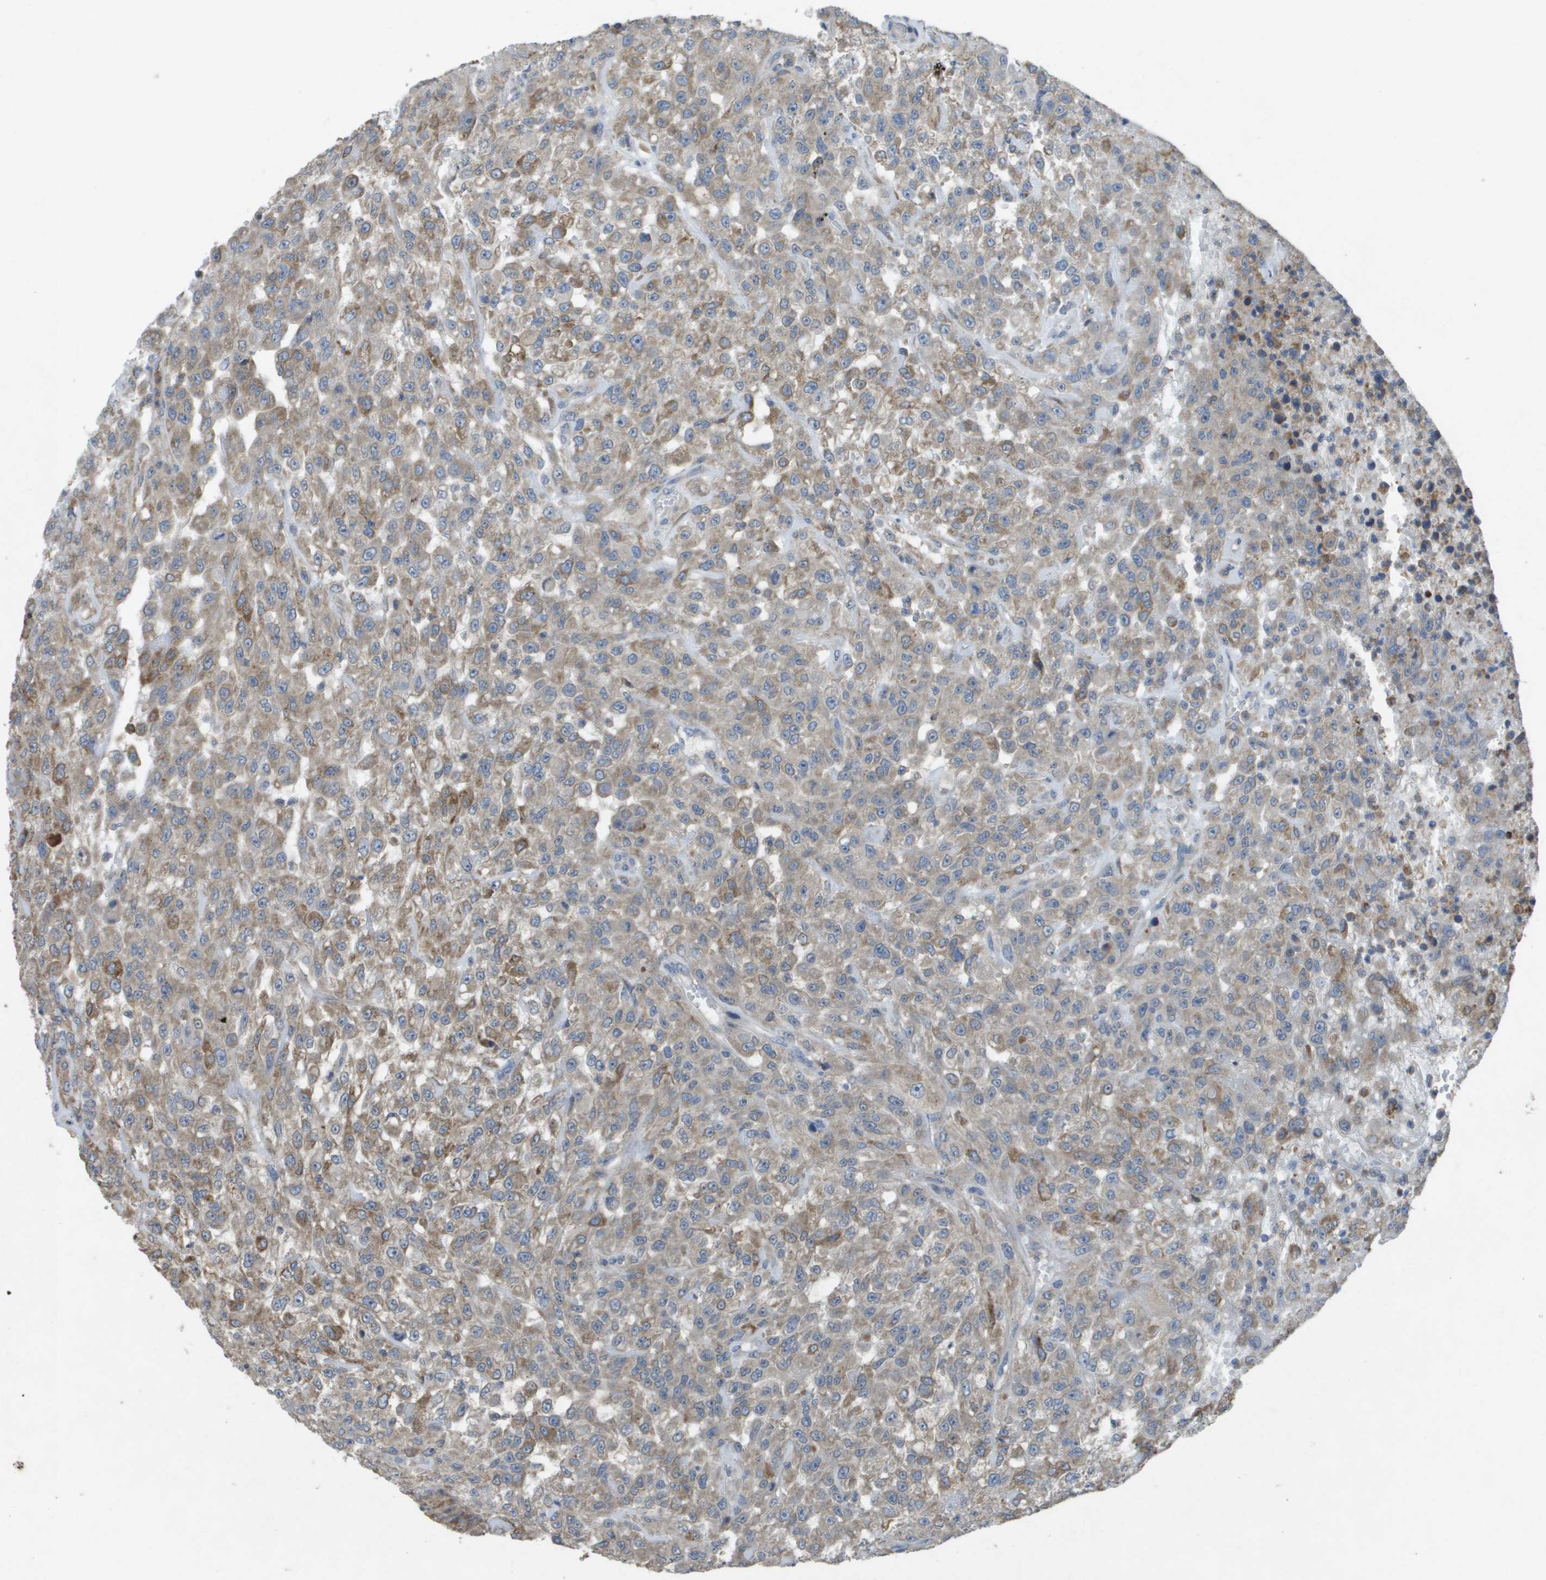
{"staining": {"intensity": "moderate", "quantity": "25%-75%", "location": "cytoplasmic/membranous"}, "tissue": "urothelial cancer", "cell_type": "Tumor cells", "image_type": "cancer", "snomed": [{"axis": "morphology", "description": "Urothelial carcinoma, High grade"}, {"axis": "topography", "description": "Urinary bladder"}], "caption": "An image of high-grade urothelial carcinoma stained for a protein shows moderate cytoplasmic/membranous brown staining in tumor cells.", "gene": "CLCA4", "patient": {"sex": "male", "age": 46}}